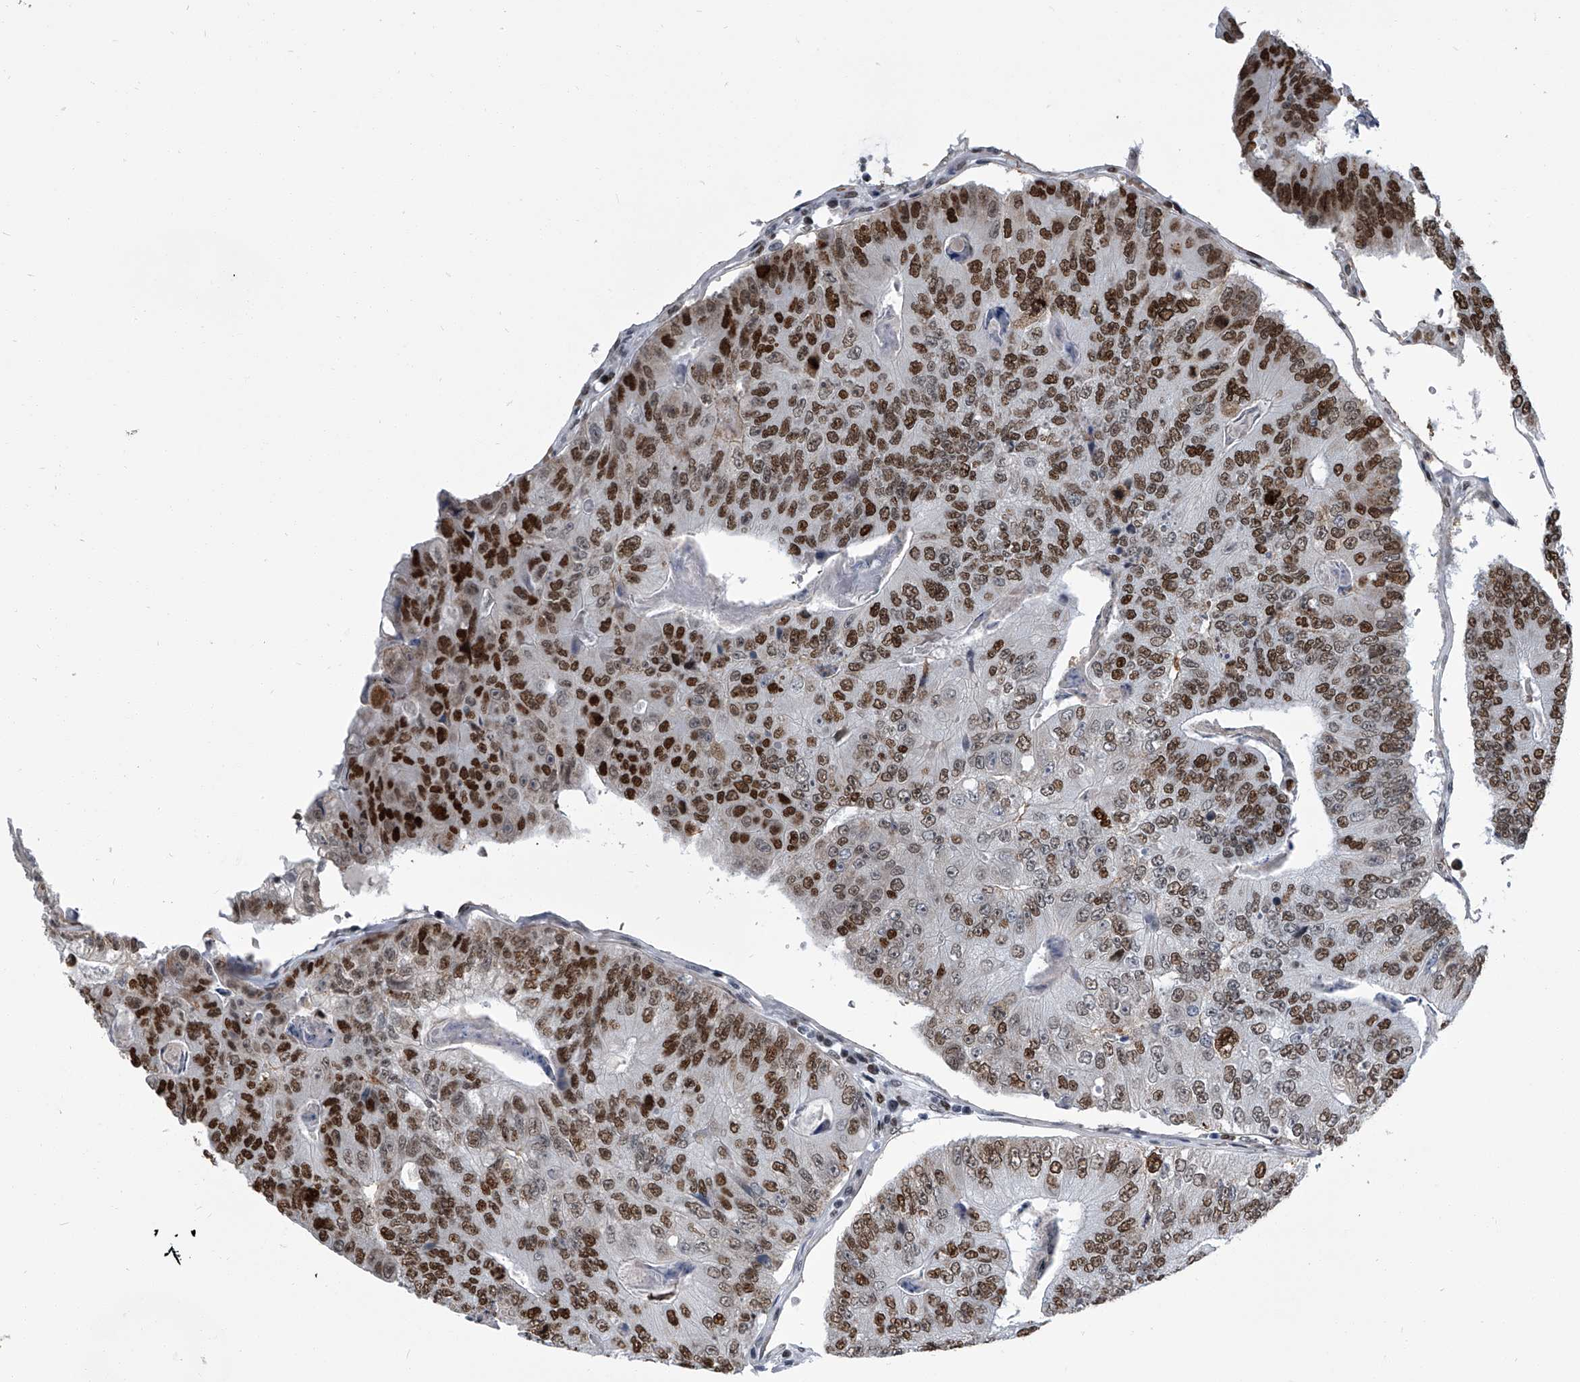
{"staining": {"intensity": "strong", "quantity": ">75%", "location": "nuclear"}, "tissue": "colorectal cancer", "cell_type": "Tumor cells", "image_type": "cancer", "snomed": [{"axis": "morphology", "description": "Adenocarcinoma, NOS"}, {"axis": "topography", "description": "Colon"}], "caption": "Adenocarcinoma (colorectal) was stained to show a protein in brown. There is high levels of strong nuclear staining in about >75% of tumor cells.", "gene": "SIM2", "patient": {"sex": "female", "age": 67}}